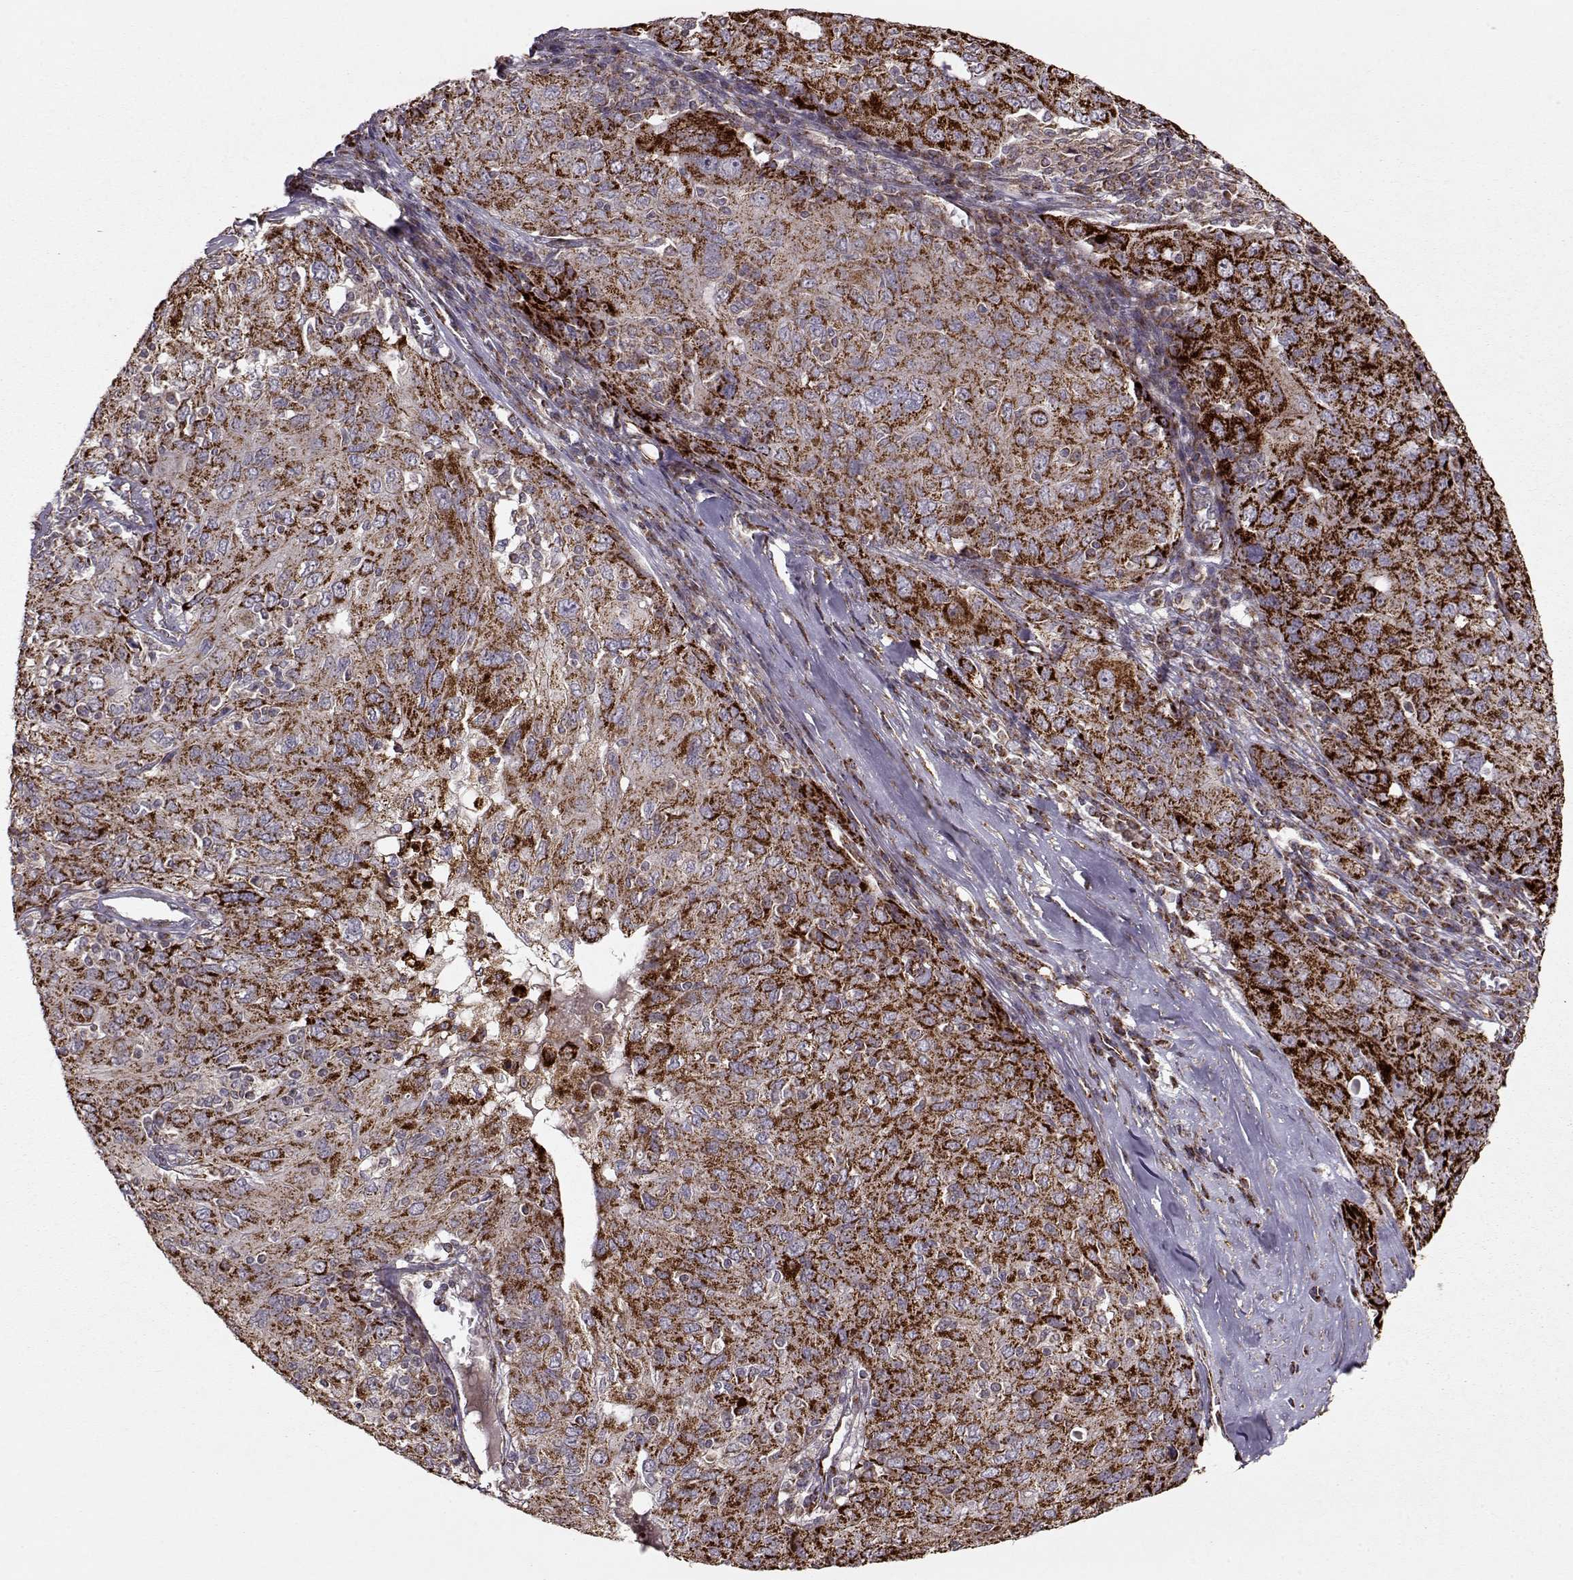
{"staining": {"intensity": "strong", "quantity": ">75%", "location": "cytoplasmic/membranous"}, "tissue": "ovarian cancer", "cell_type": "Tumor cells", "image_type": "cancer", "snomed": [{"axis": "morphology", "description": "Carcinoma, endometroid"}, {"axis": "topography", "description": "Ovary"}], "caption": "Protein expression analysis of endometroid carcinoma (ovarian) demonstrates strong cytoplasmic/membranous staining in about >75% of tumor cells. (IHC, brightfield microscopy, high magnification).", "gene": "CMTM3", "patient": {"sex": "female", "age": 50}}